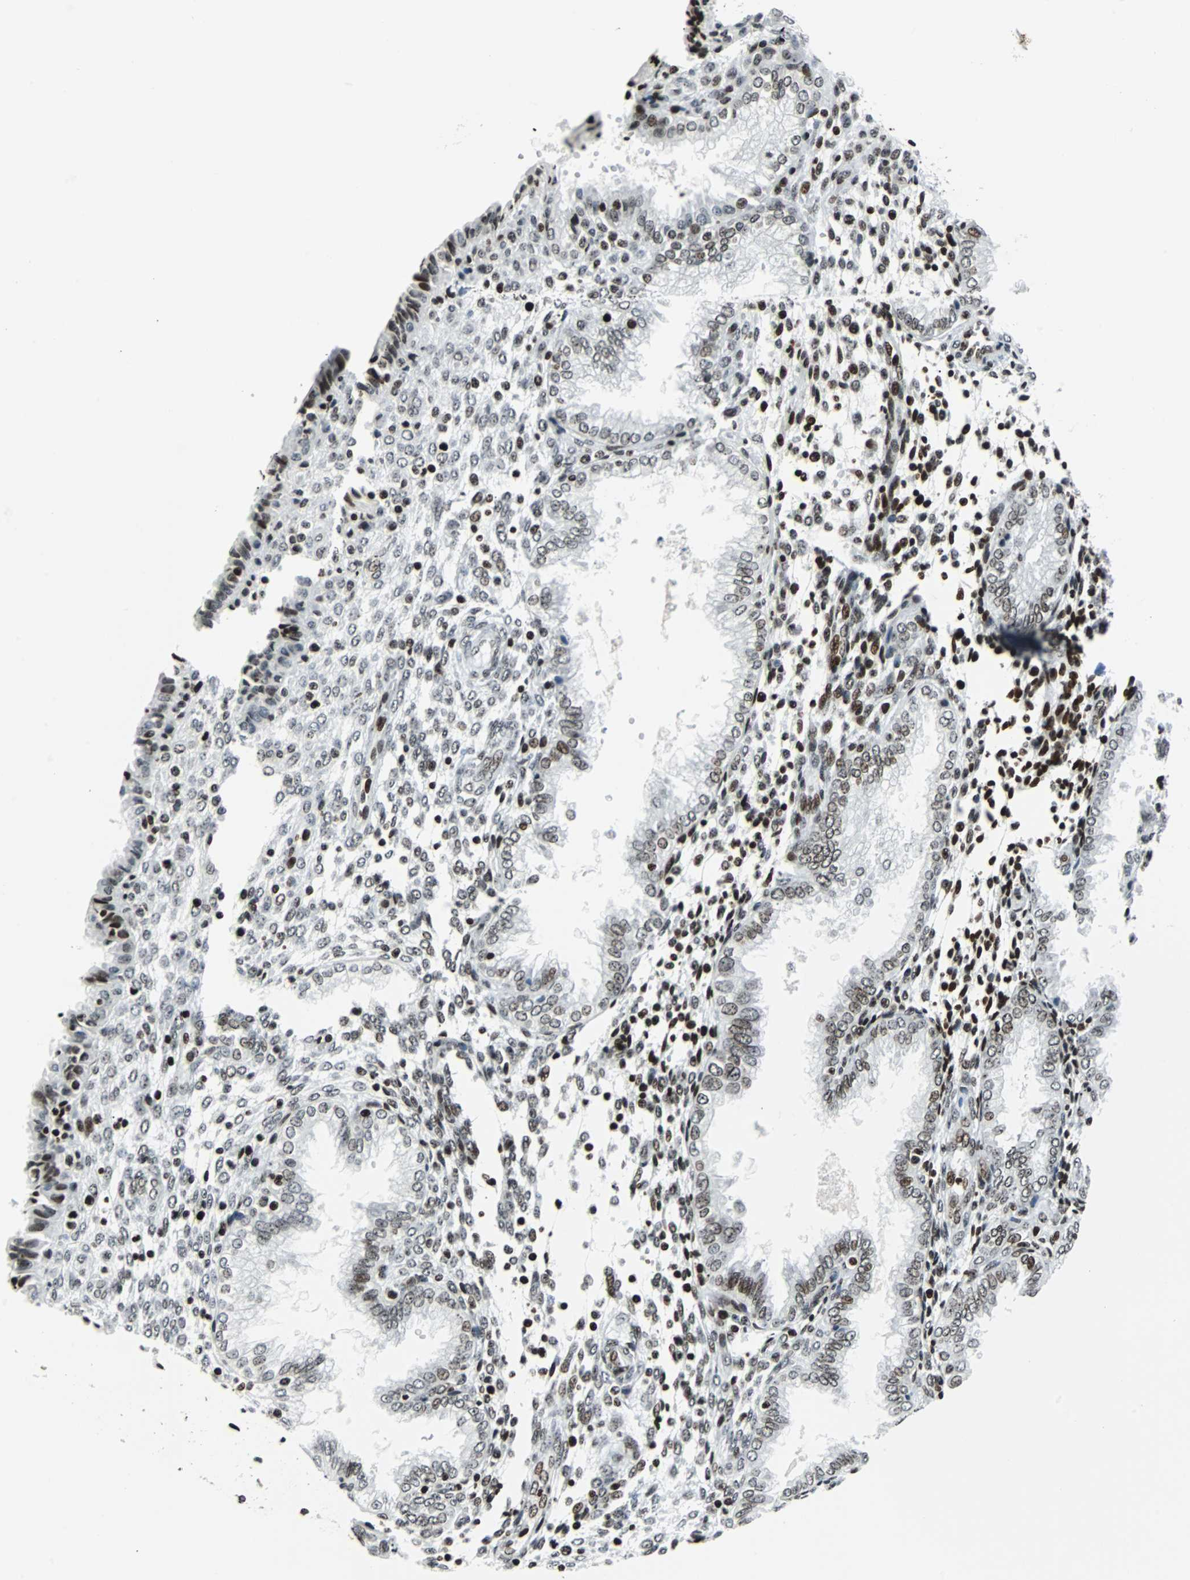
{"staining": {"intensity": "strong", "quantity": ">75%", "location": "nuclear"}, "tissue": "endometrium", "cell_type": "Cells in endometrial stroma", "image_type": "normal", "snomed": [{"axis": "morphology", "description": "Normal tissue, NOS"}, {"axis": "topography", "description": "Endometrium"}], "caption": "Normal endometrium shows strong nuclear expression in approximately >75% of cells in endometrial stroma.", "gene": "ZNF131", "patient": {"sex": "female", "age": 33}}